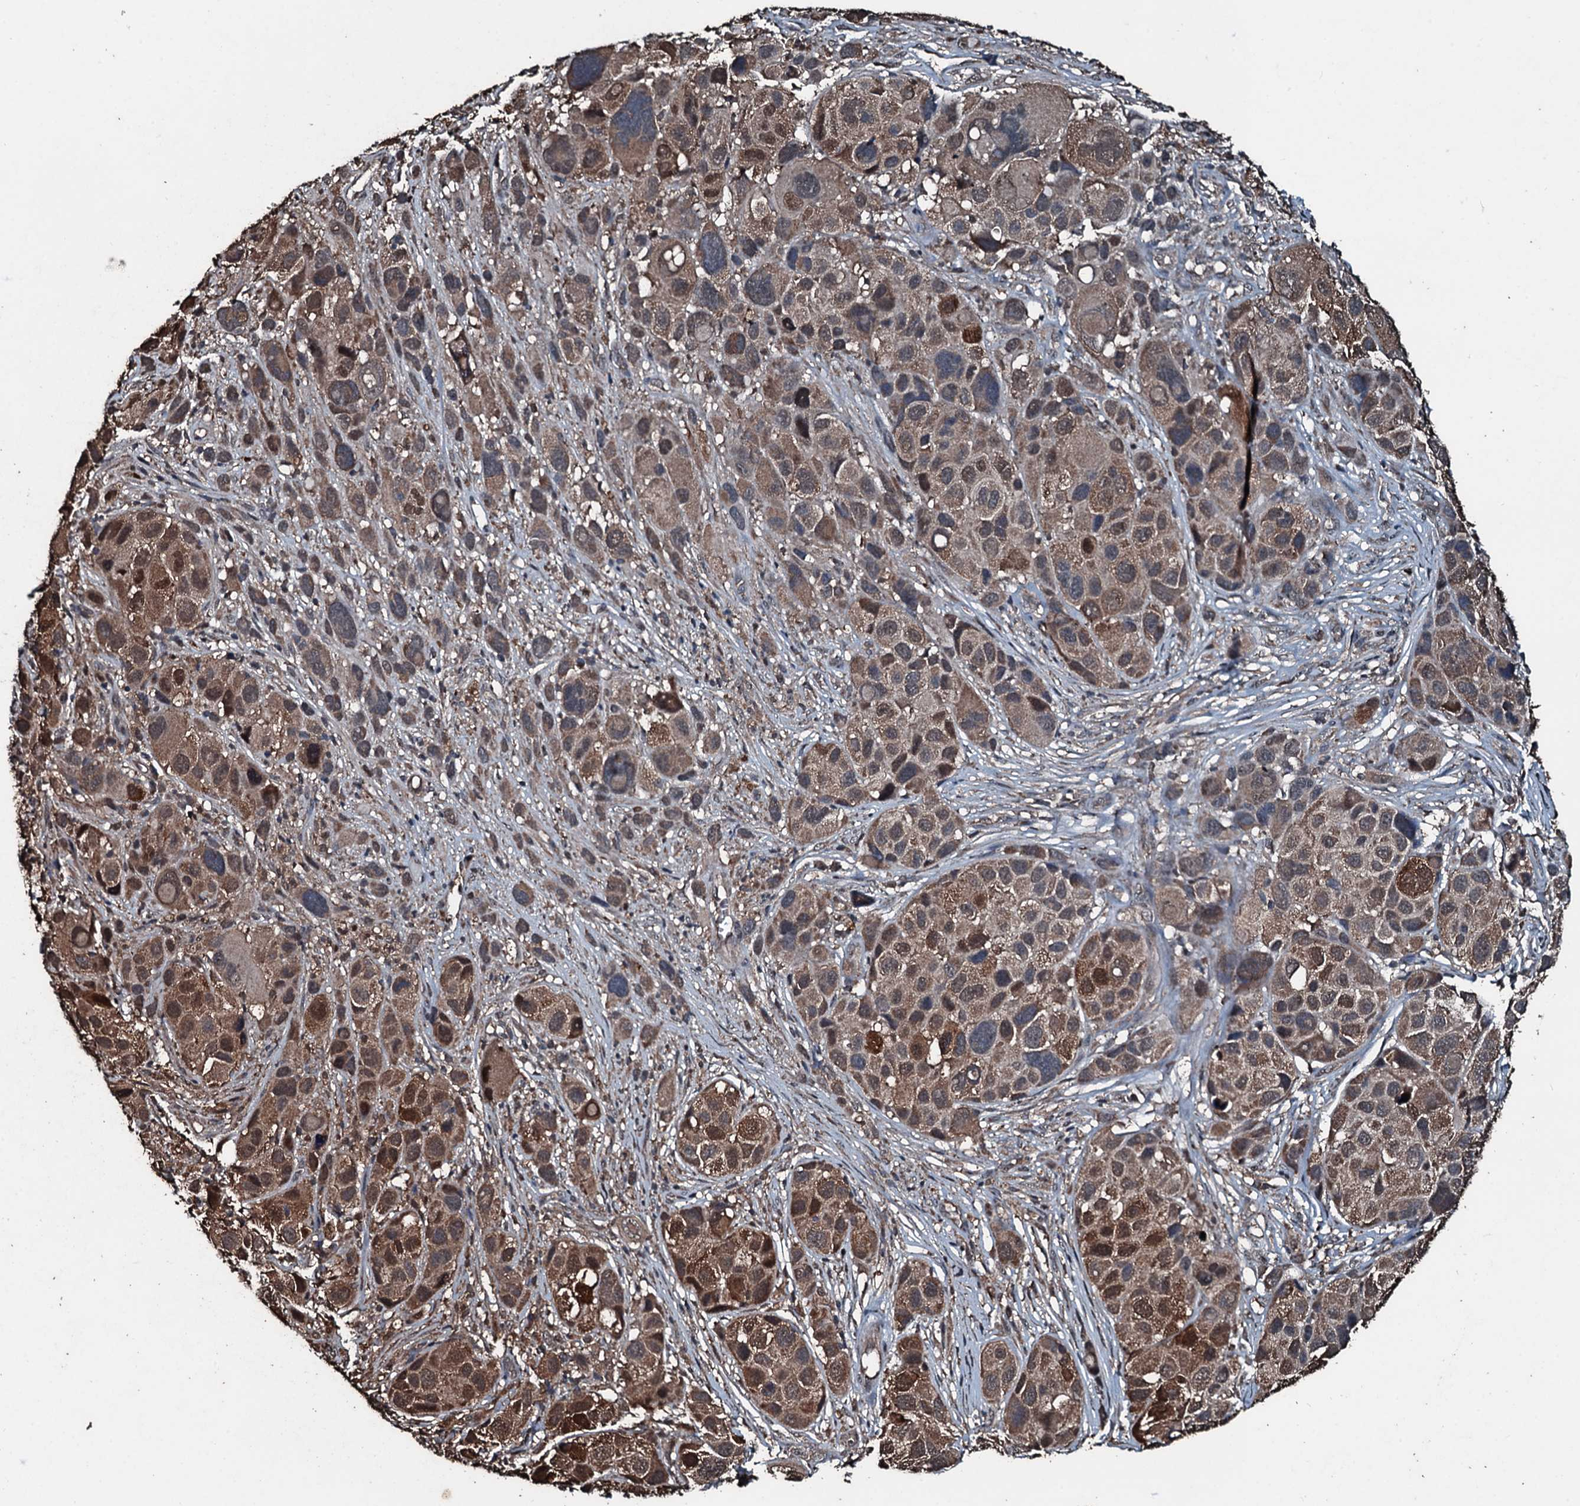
{"staining": {"intensity": "moderate", "quantity": ">75%", "location": "cytoplasmic/membranous,nuclear"}, "tissue": "melanoma", "cell_type": "Tumor cells", "image_type": "cancer", "snomed": [{"axis": "morphology", "description": "Malignant melanoma, NOS"}, {"axis": "topography", "description": "Skin of trunk"}], "caption": "Tumor cells reveal medium levels of moderate cytoplasmic/membranous and nuclear staining in about >75% of cells in malignant melanoma.", "gene": "FAAP24", "patient": {"sex": "male", "age": 71}}